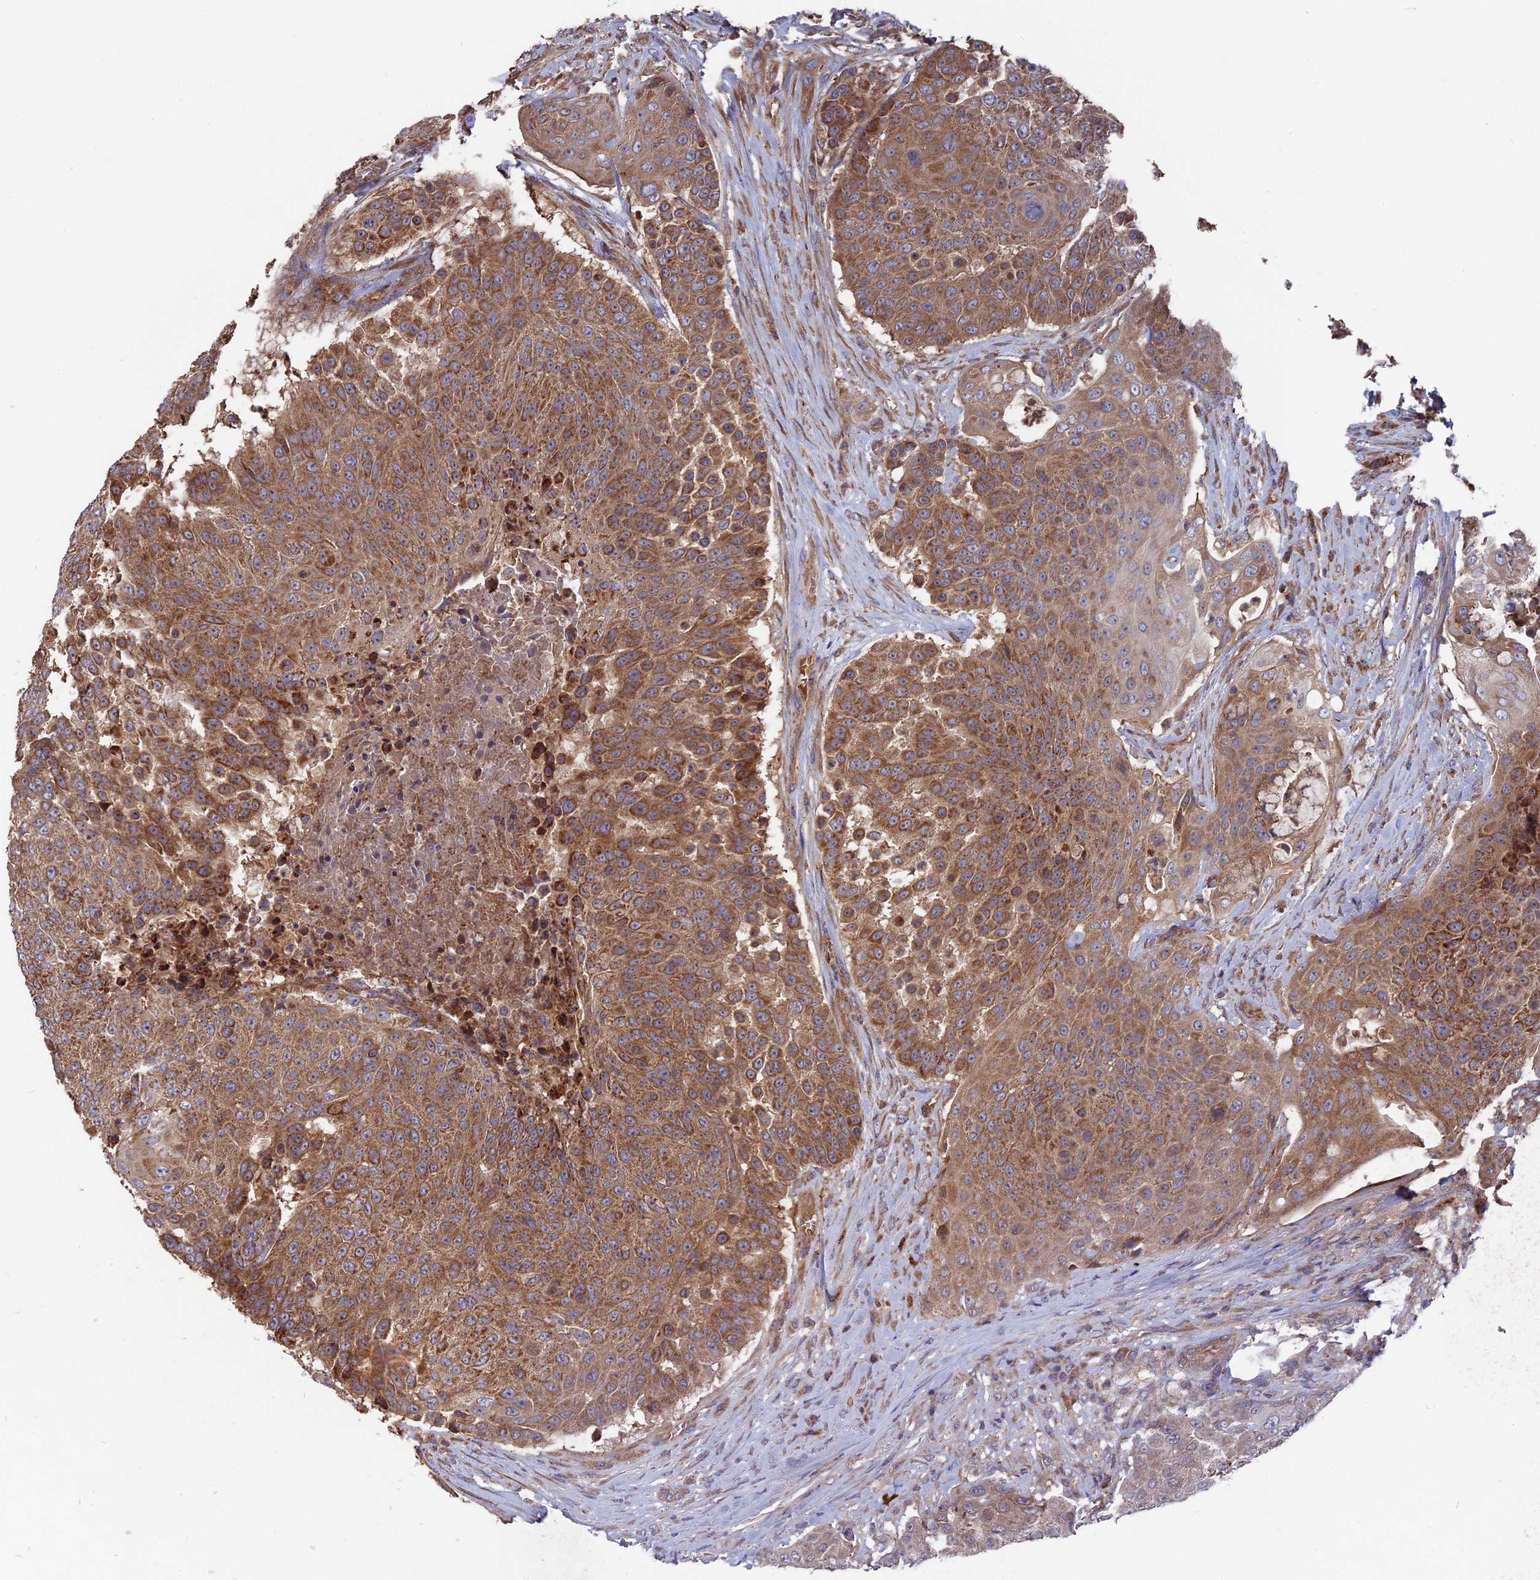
{"staining": {"intensity": "moderate", "quantity": ">75%", "location": "cytoplasmic/membranous"}, "tissue": "urothelial cancer", "cell_type": "Tumor cells", "image_type": "cancer", "snomed": [{"axis": "morphology", "description": "Urothelial carcinoma, High grade"}, {"axis": "topography", "description": "Urinary bladder"}], "caption": "Urothelial carcinoma (high-grade) stained with a brown dye demonstrates moderate cytoplasmic/membranous positive expression in about >75% of tumor cells.", "gene": "TELO2", "patient": {"sex": "female", "age": 63}}